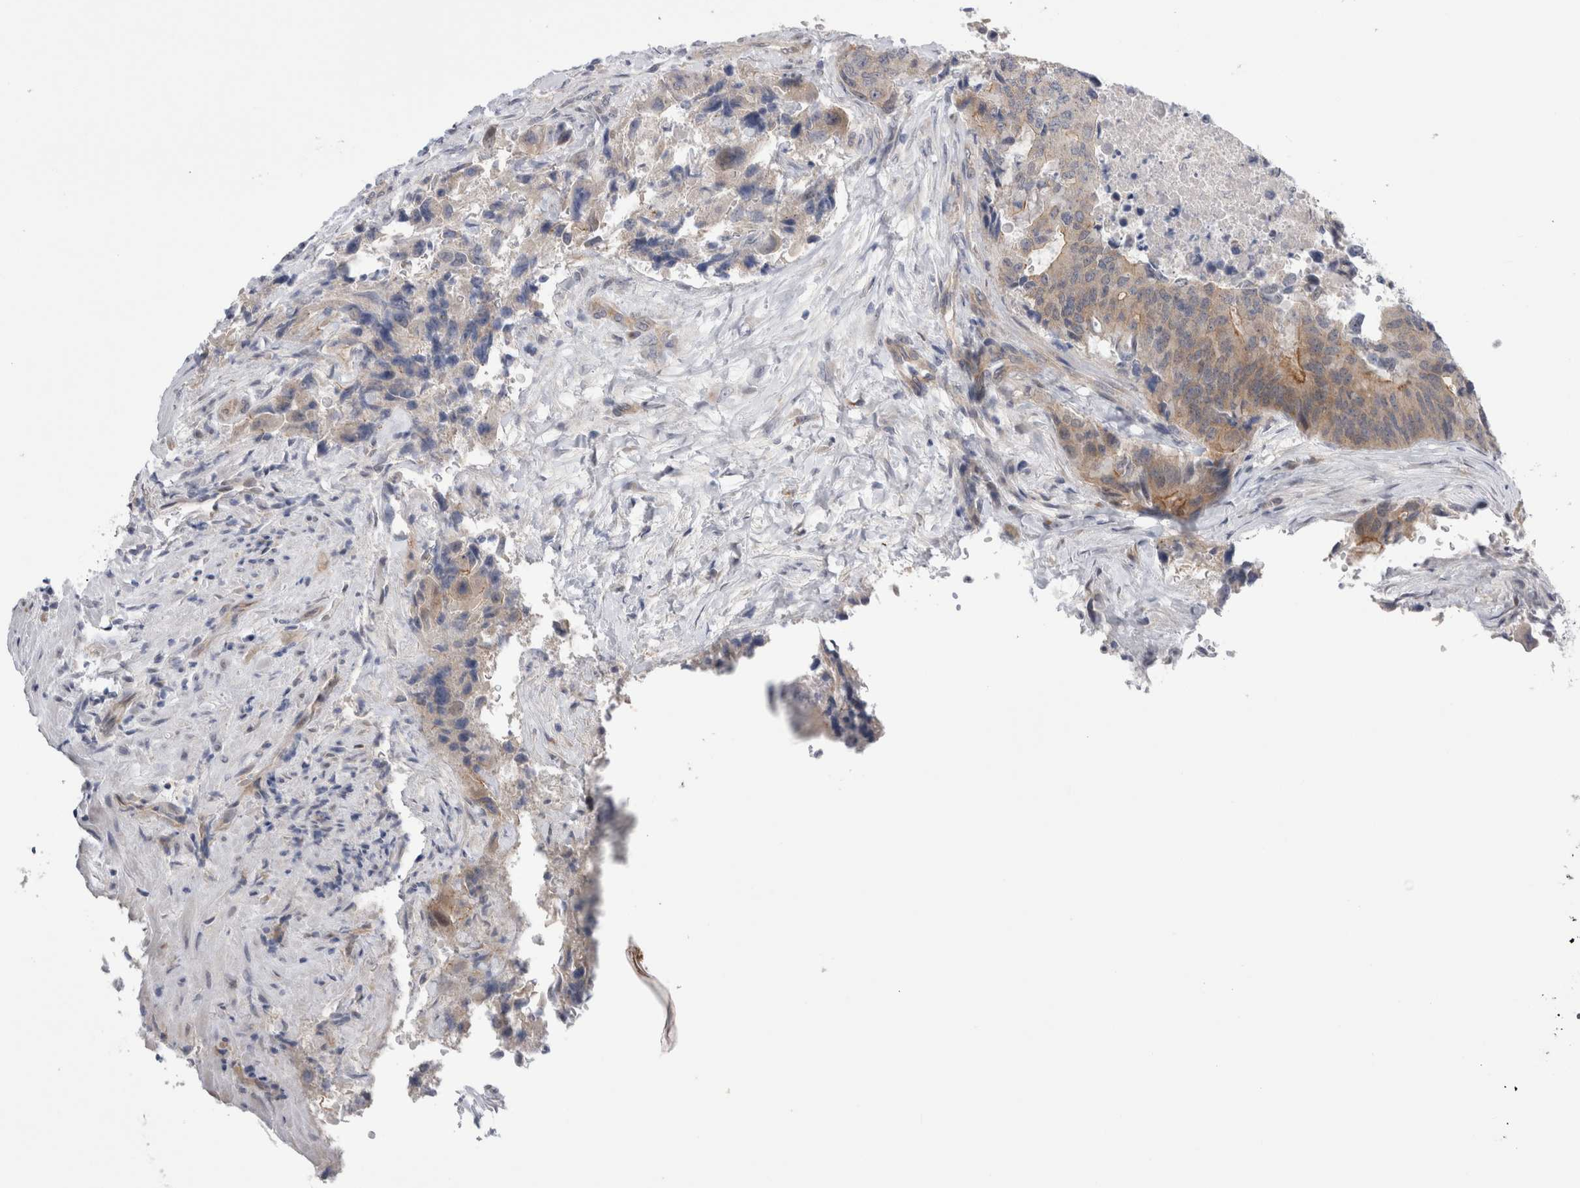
{"staining": {"intensity": "moderate", "quantity": "25%-75%", "location": "cytoplasmic/membranous"}, "tissue": "colorectal cancer", "cell_type": "Tumor cells", "image_type": "cancer", "snomed": [{"axis": "morphology", "description": "Adenocarcinoma, NOS"}, {"axis": "topography", "description": "Colon"}], "caption": "Protein analysis of colorectal adenocarcinoma tissue reveals moderate cytoplasmic/membranous expression in approximately 25%-75% of tumor cells. (DAB IHC with brightfield microscopy, high magnification).", "gene": "TAFA5", "patient": {"sex": "male", "age": 71}}